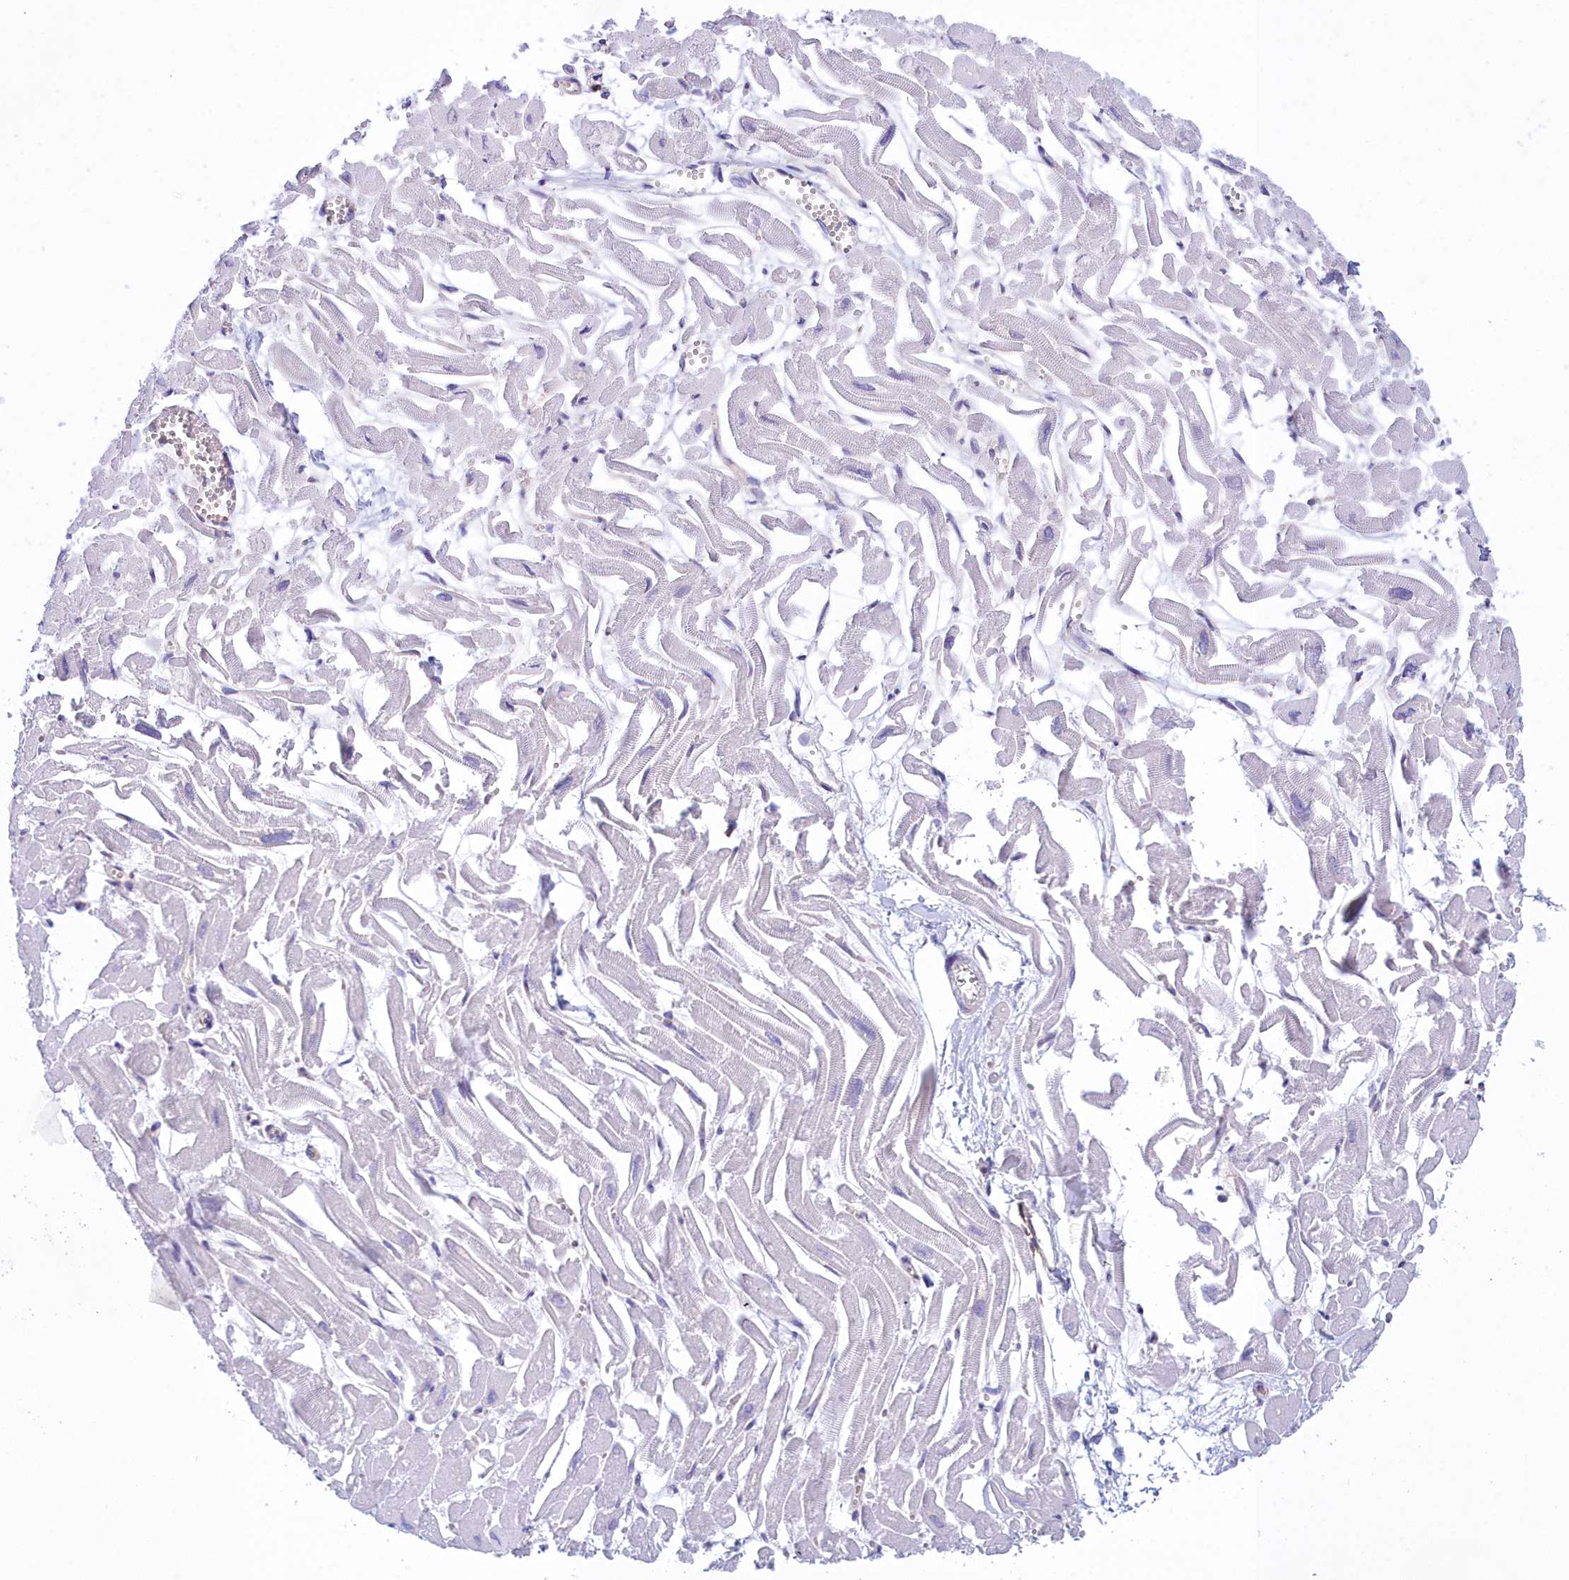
{"staining": {"intensity": "negative", "quantity": "none", "location": "none"}, "tissue": "heart muscle", "cell_type": "Cardiomyocytes", "image_type": "normal", "snomed": [{"axis": "morphology", "description": "Normal tissue, NOS"}, {"axis": "topography", "description": "Heart"}], "caption": "High power microscopy image of an immunohistochemistry histopathology image of benign heart muscle, revealing no significant staining in cardiomyocytes.", "gene": "HM13", "patient": {"sex": "male", "age": 54}}